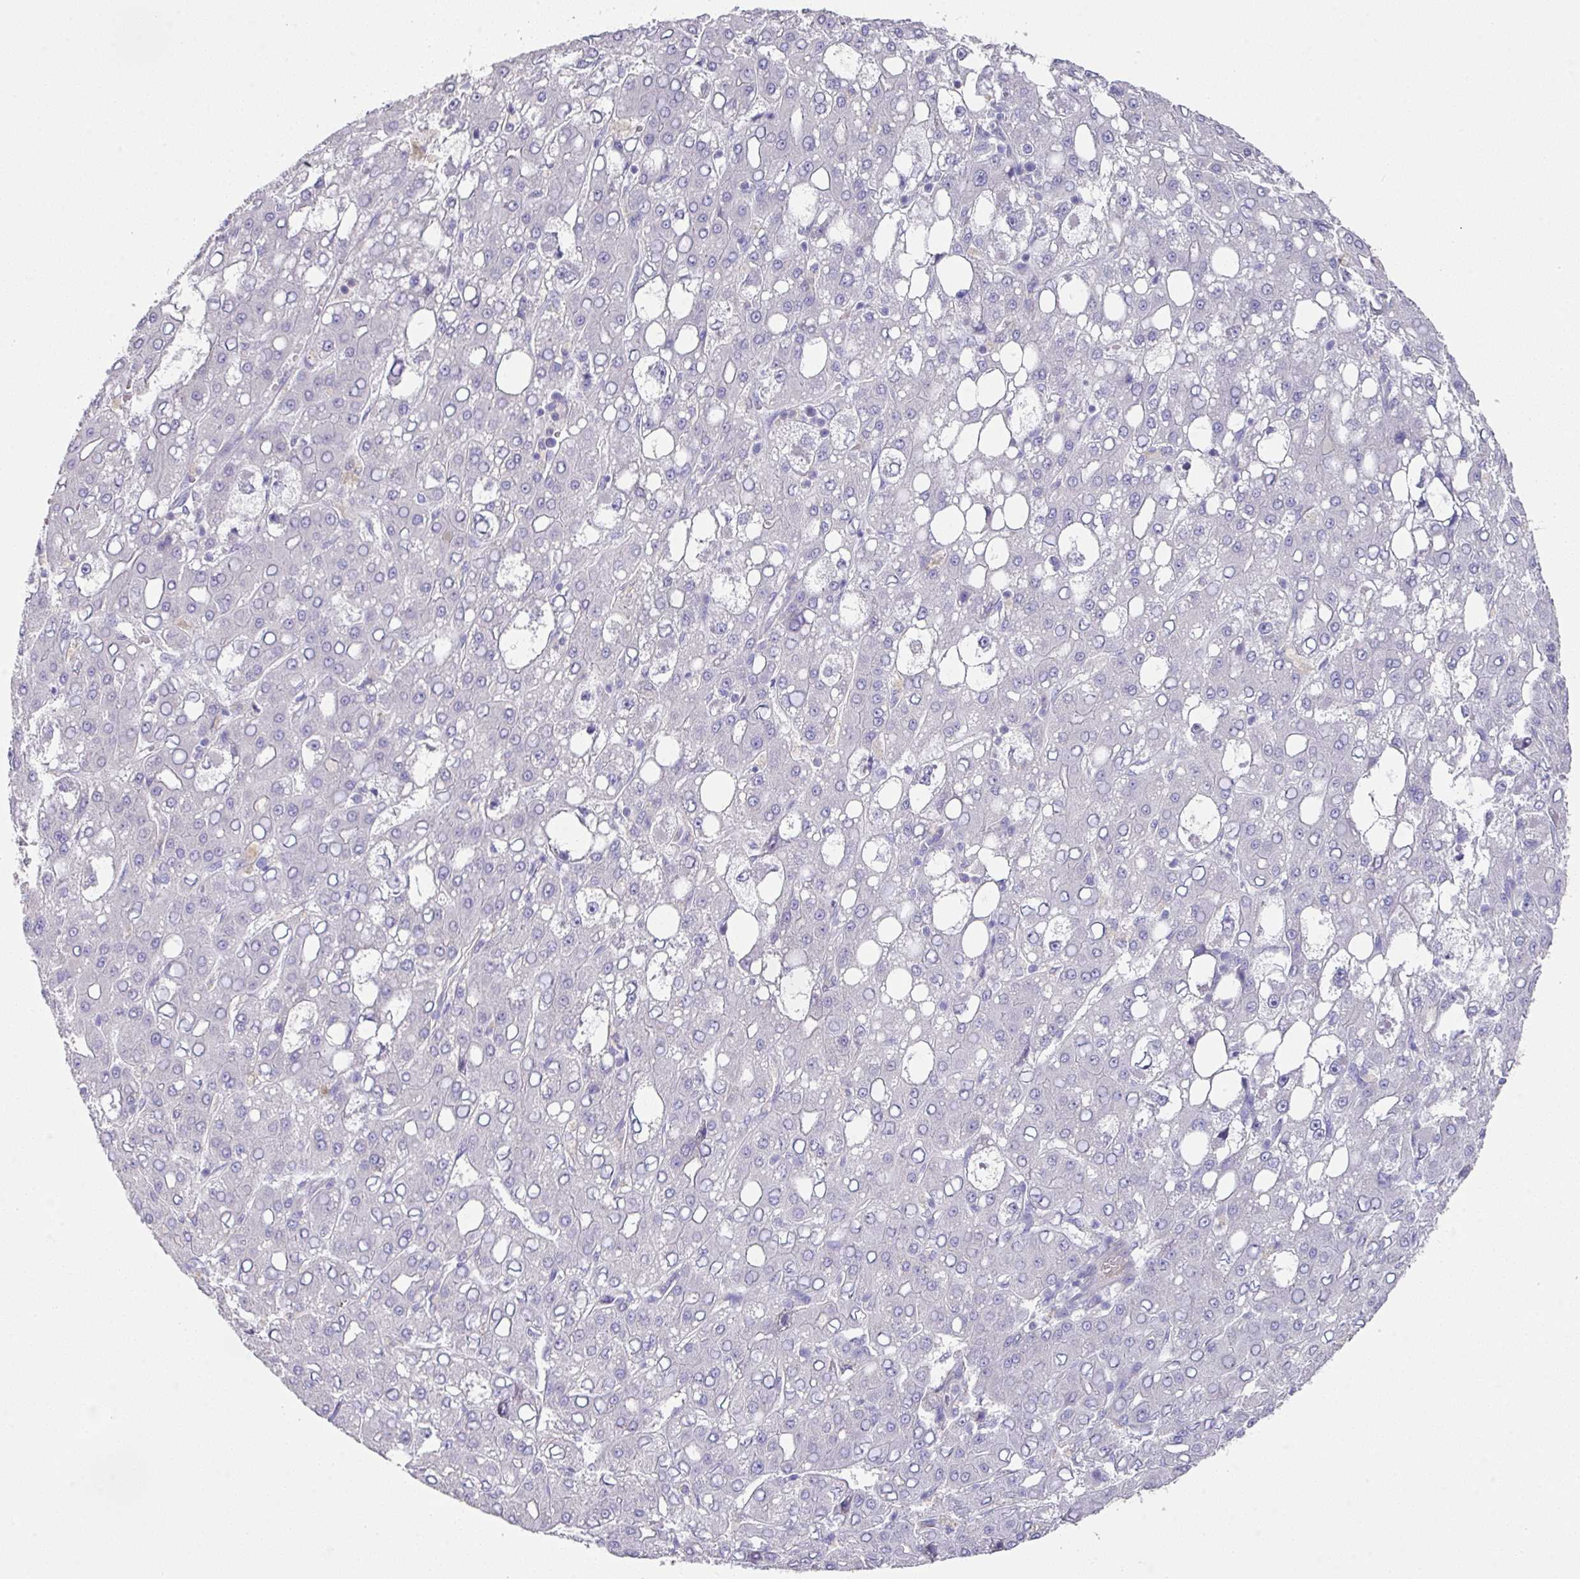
{"staining": {"intensity": "negative", "quantity": "none", "location": "none"}, "tissue": "liver cancer", "cell_type": "Tumor cells", "image_type": "cancer", "snomed": [{"axis": "morphology", "description": "Carcinoma, Hepatocellular, NOS"}, {"axis": "topography", "description": "Liver"}], "caption": "Hepatocellular carcinoma (liver) was stained to show a protein in brown. There is no significant expression in tumor cells.", "gene": "TARM1", "patient": {"sex": "male", "age": 65}}